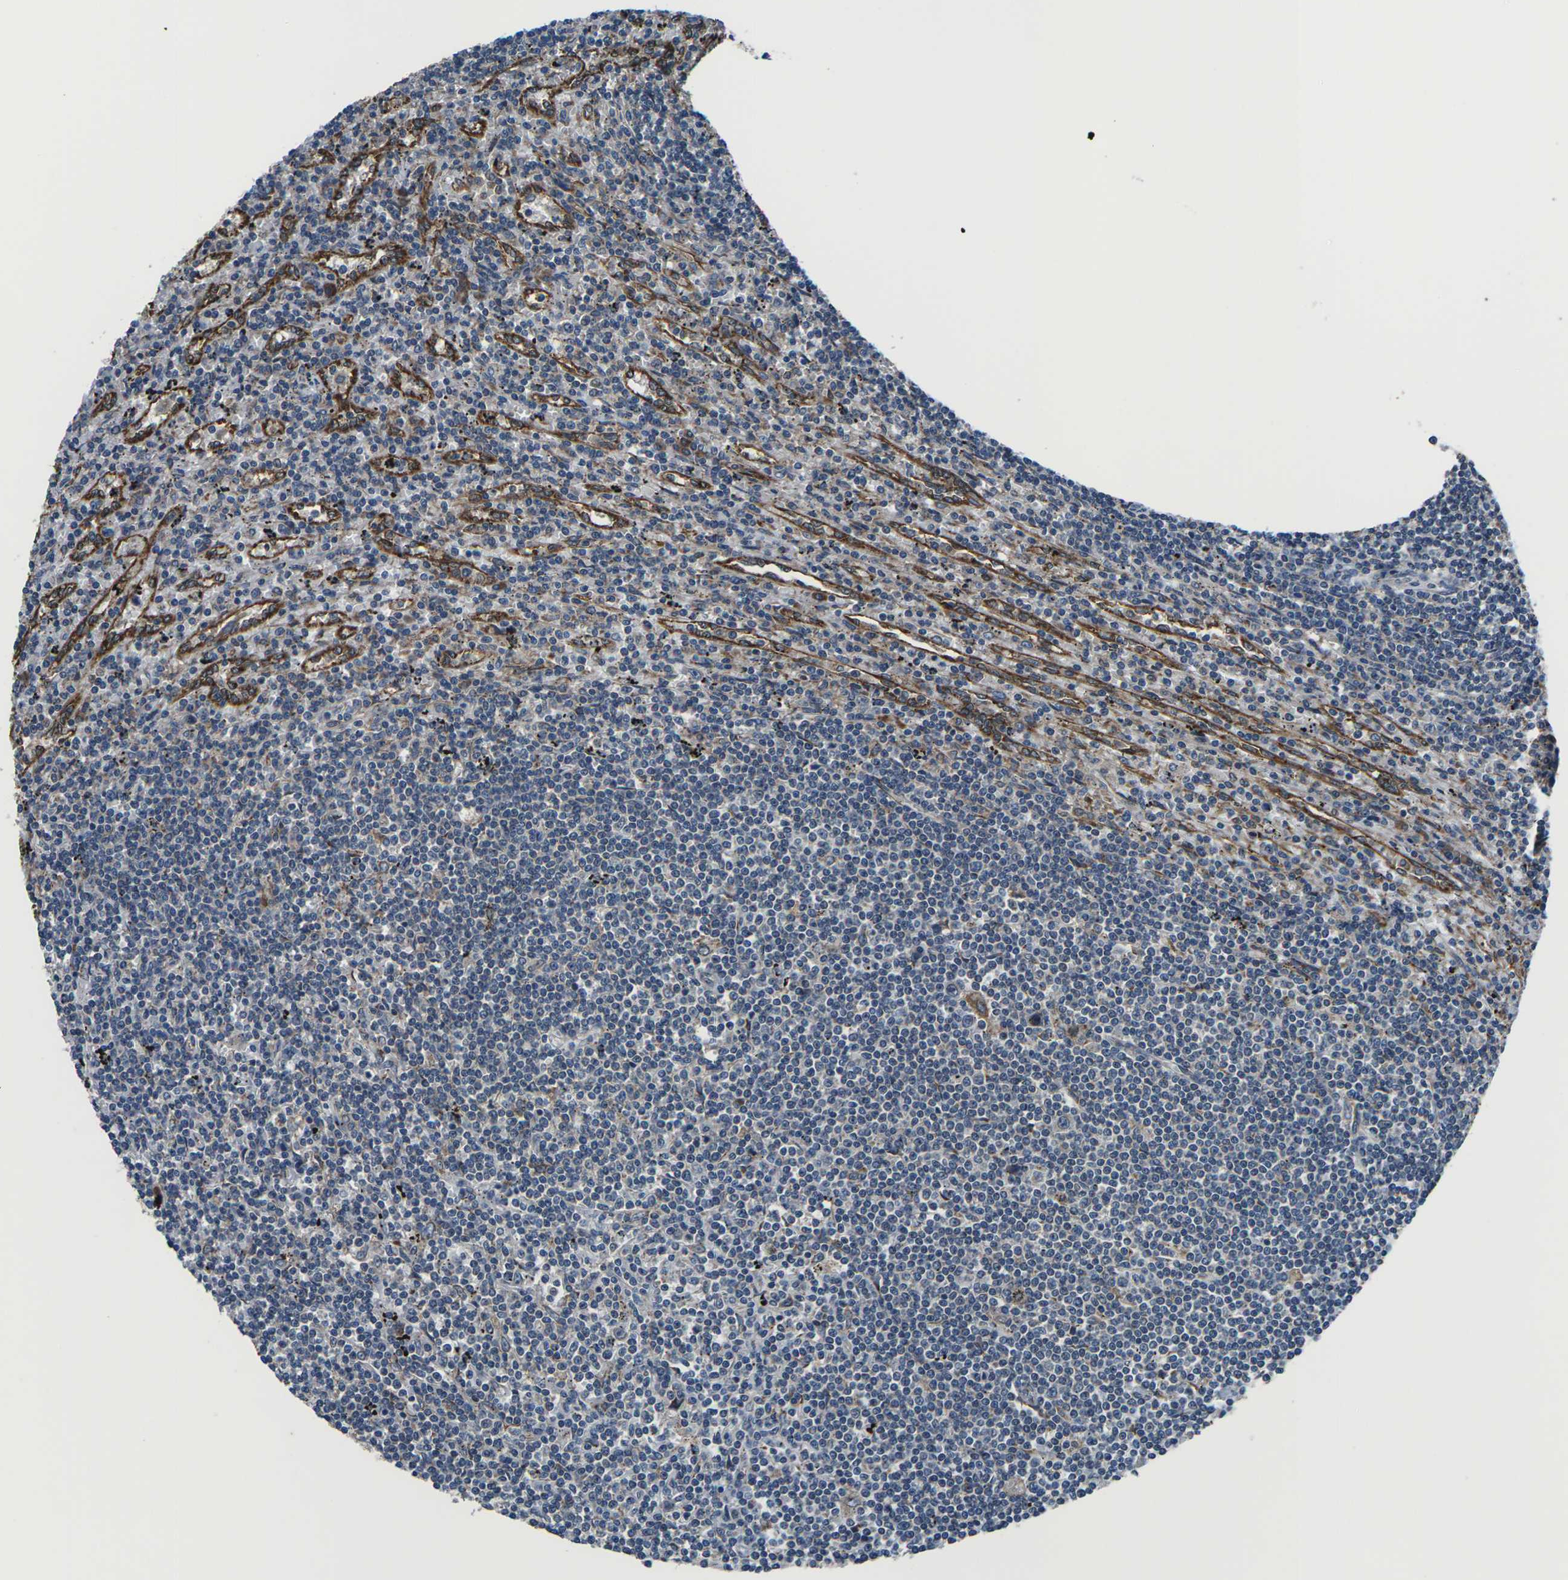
{"staining": {"intensity": "weak", "quantity": "<25%", "location": "cytoplasmic/membranous"}, "tissue": "lymphoma", "cell_type": "Tumor cells", "image_type": "cancer", "snomed": [{"axis": "morphology", "description": "Malignant lymphoma, non-Hodgkin's type, Low grade"}, {"axis": "topography", "description": "Spleen"}], "caption": "This is a photomicrograph of immunohistochemistry (IHC) staining of lymphoma, which shows no staining in tumor cells.", "gene": "GABRP", "patient": {"sex": "male", "age": 76}}